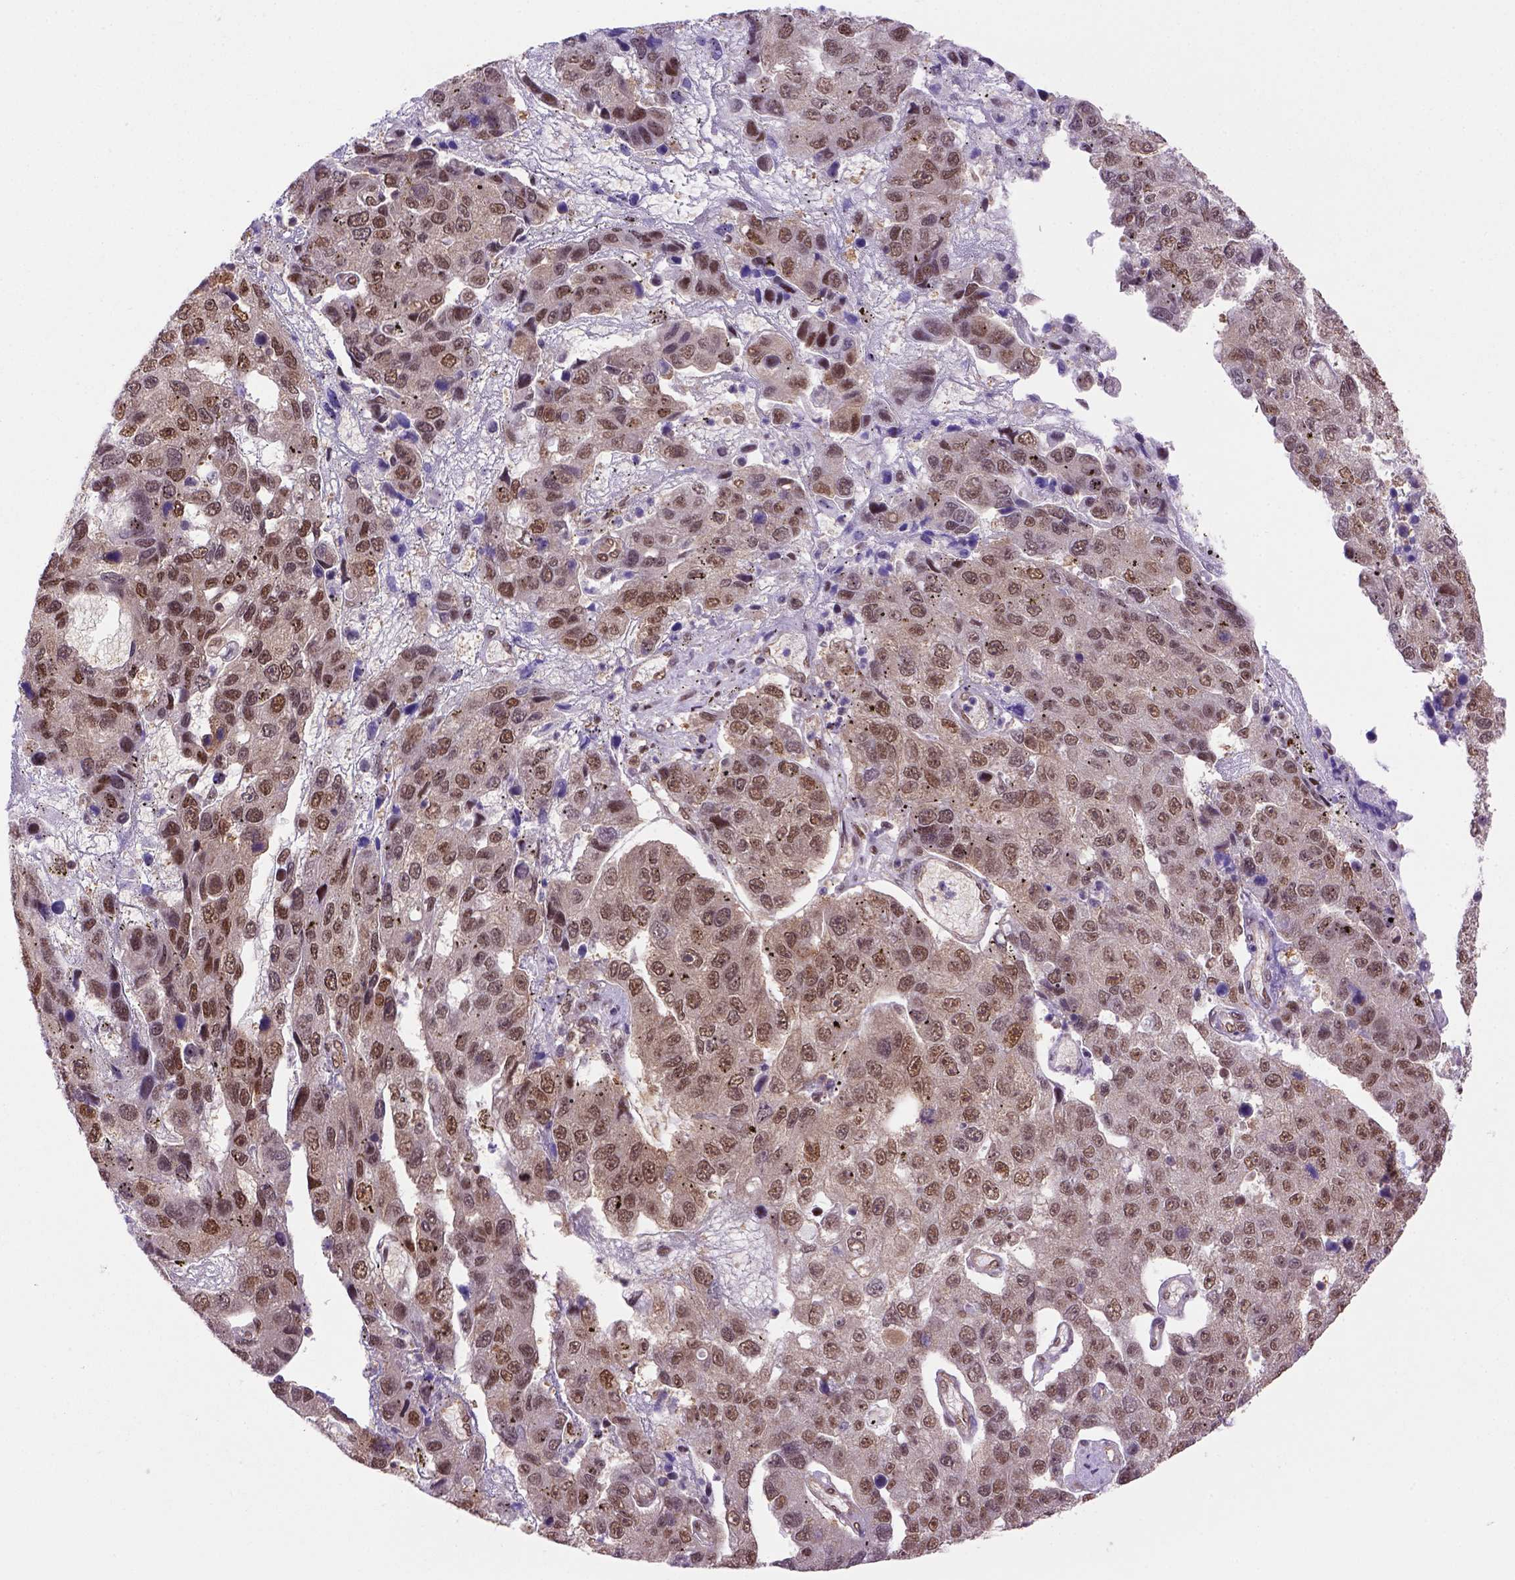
{"staining": {"intensity": "moderate", "quantity": ">75%", "location": "nuclear"}, "tissue": "pancreatic cancer", "cell_type": "Tumor cells", "image_type": "cancer", "snomed": [{"axis": "morphology", "description": "Adenocarcinoma, NOS"}, {"axis": "topography", "description": "Pancreas"}], "caption": "DAB immunohistochemical staining of pancreatic cancer reveals moderate nuclear protein staining in about >75% of tumor cells.", "gene": "PSMC2", "patient": {"sex": "female", "age": 61}}